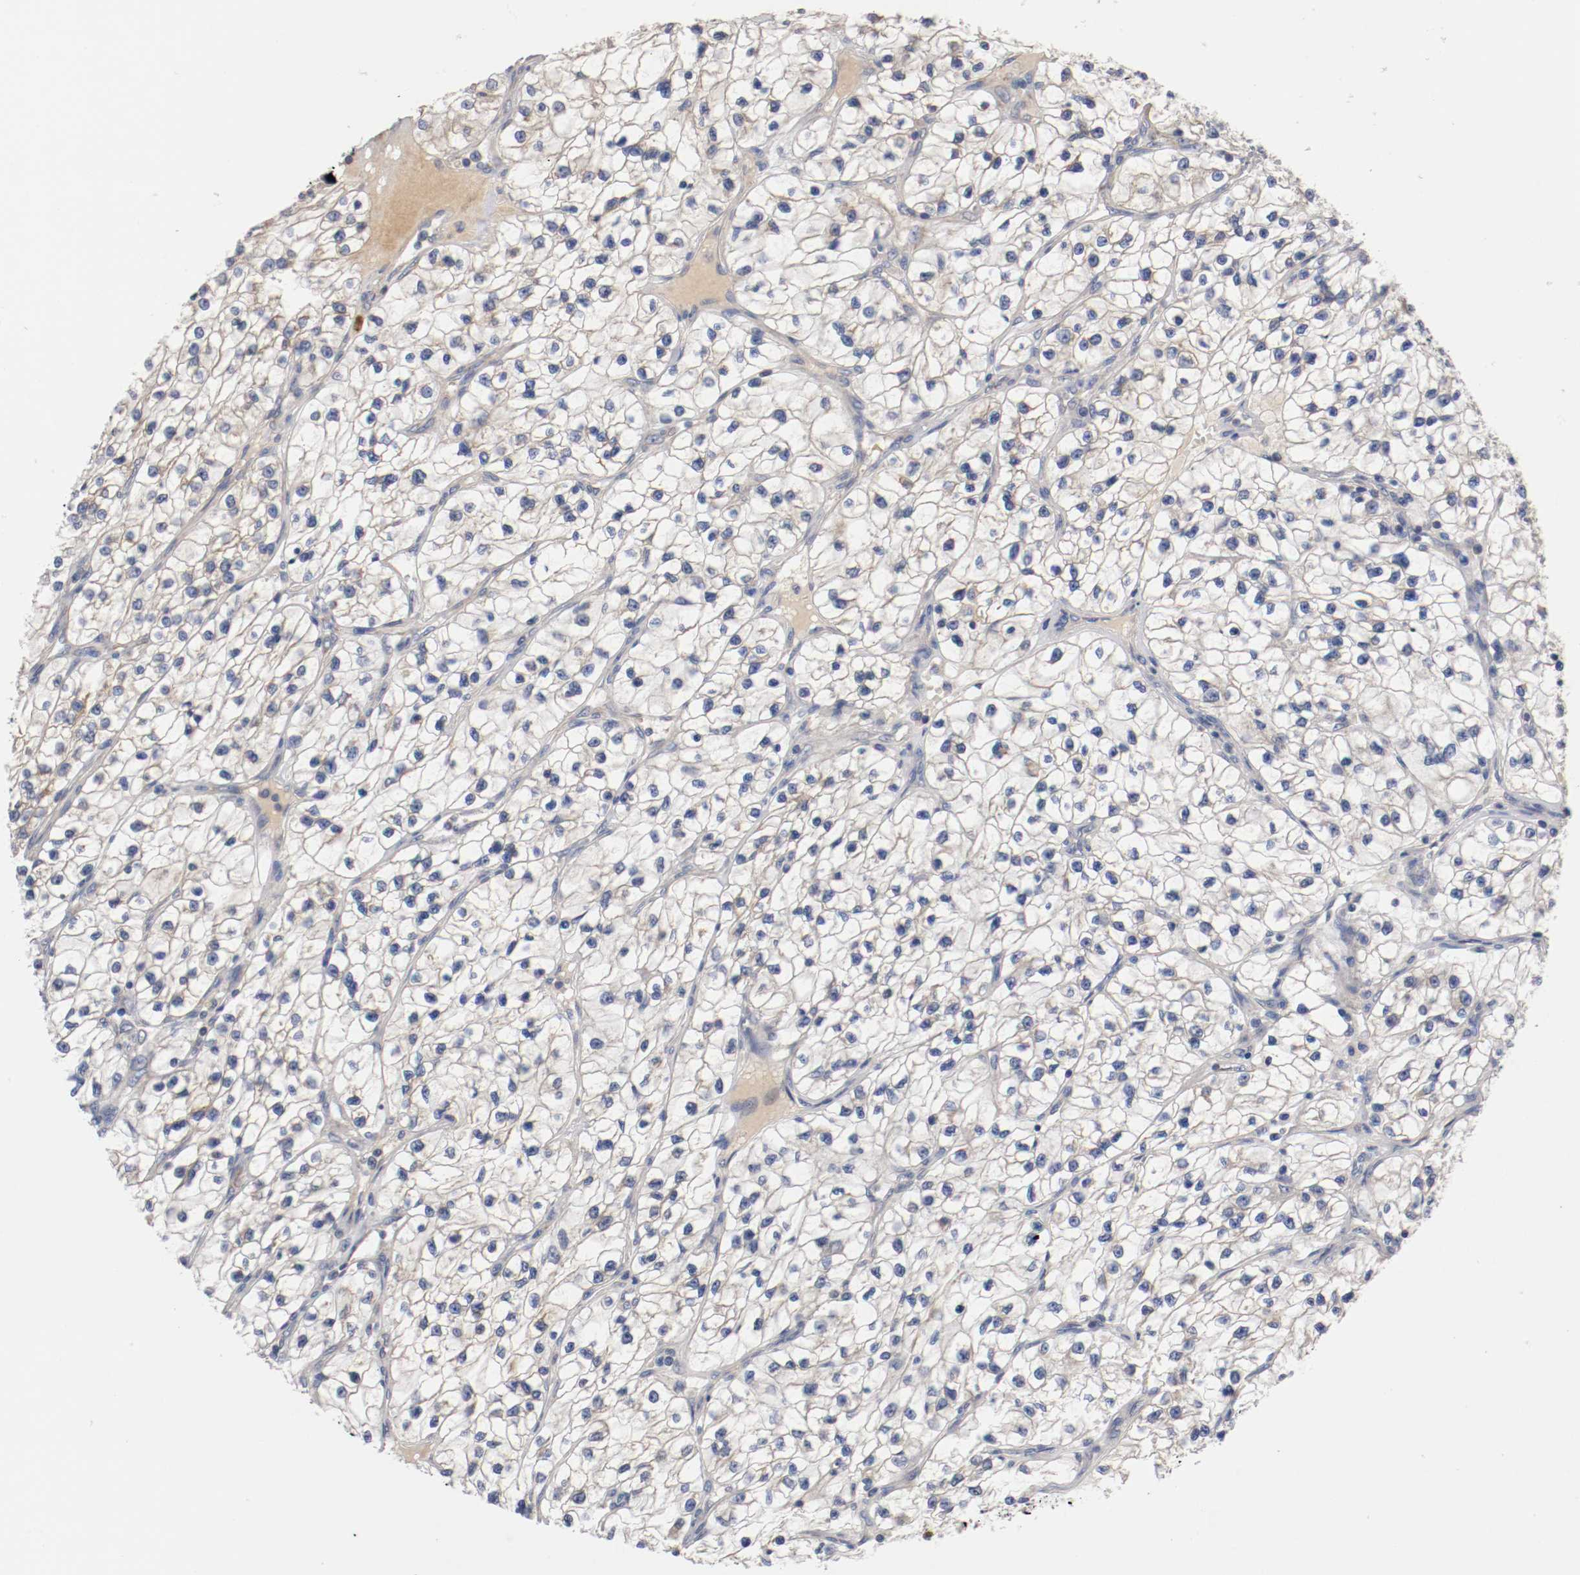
{"staining": {"intensity": "negative", "quantity": "none", "location": "none"}, "tissue": "renal cancer", "cell_type": "Tumor cells", "image_type": "cancer", "snomed": [{"axis": "morphology", "description": "Adenocarcinoma, NOS"}, {"axis": "topography", "description": "Kidney"}], "caption": "IHC histopathology image of renal cancer stained for a protein (brown), which exhibits no expression in tumor cells.", "gene": "PCSK6", "patient": {"sex": "female", "age": 57}}